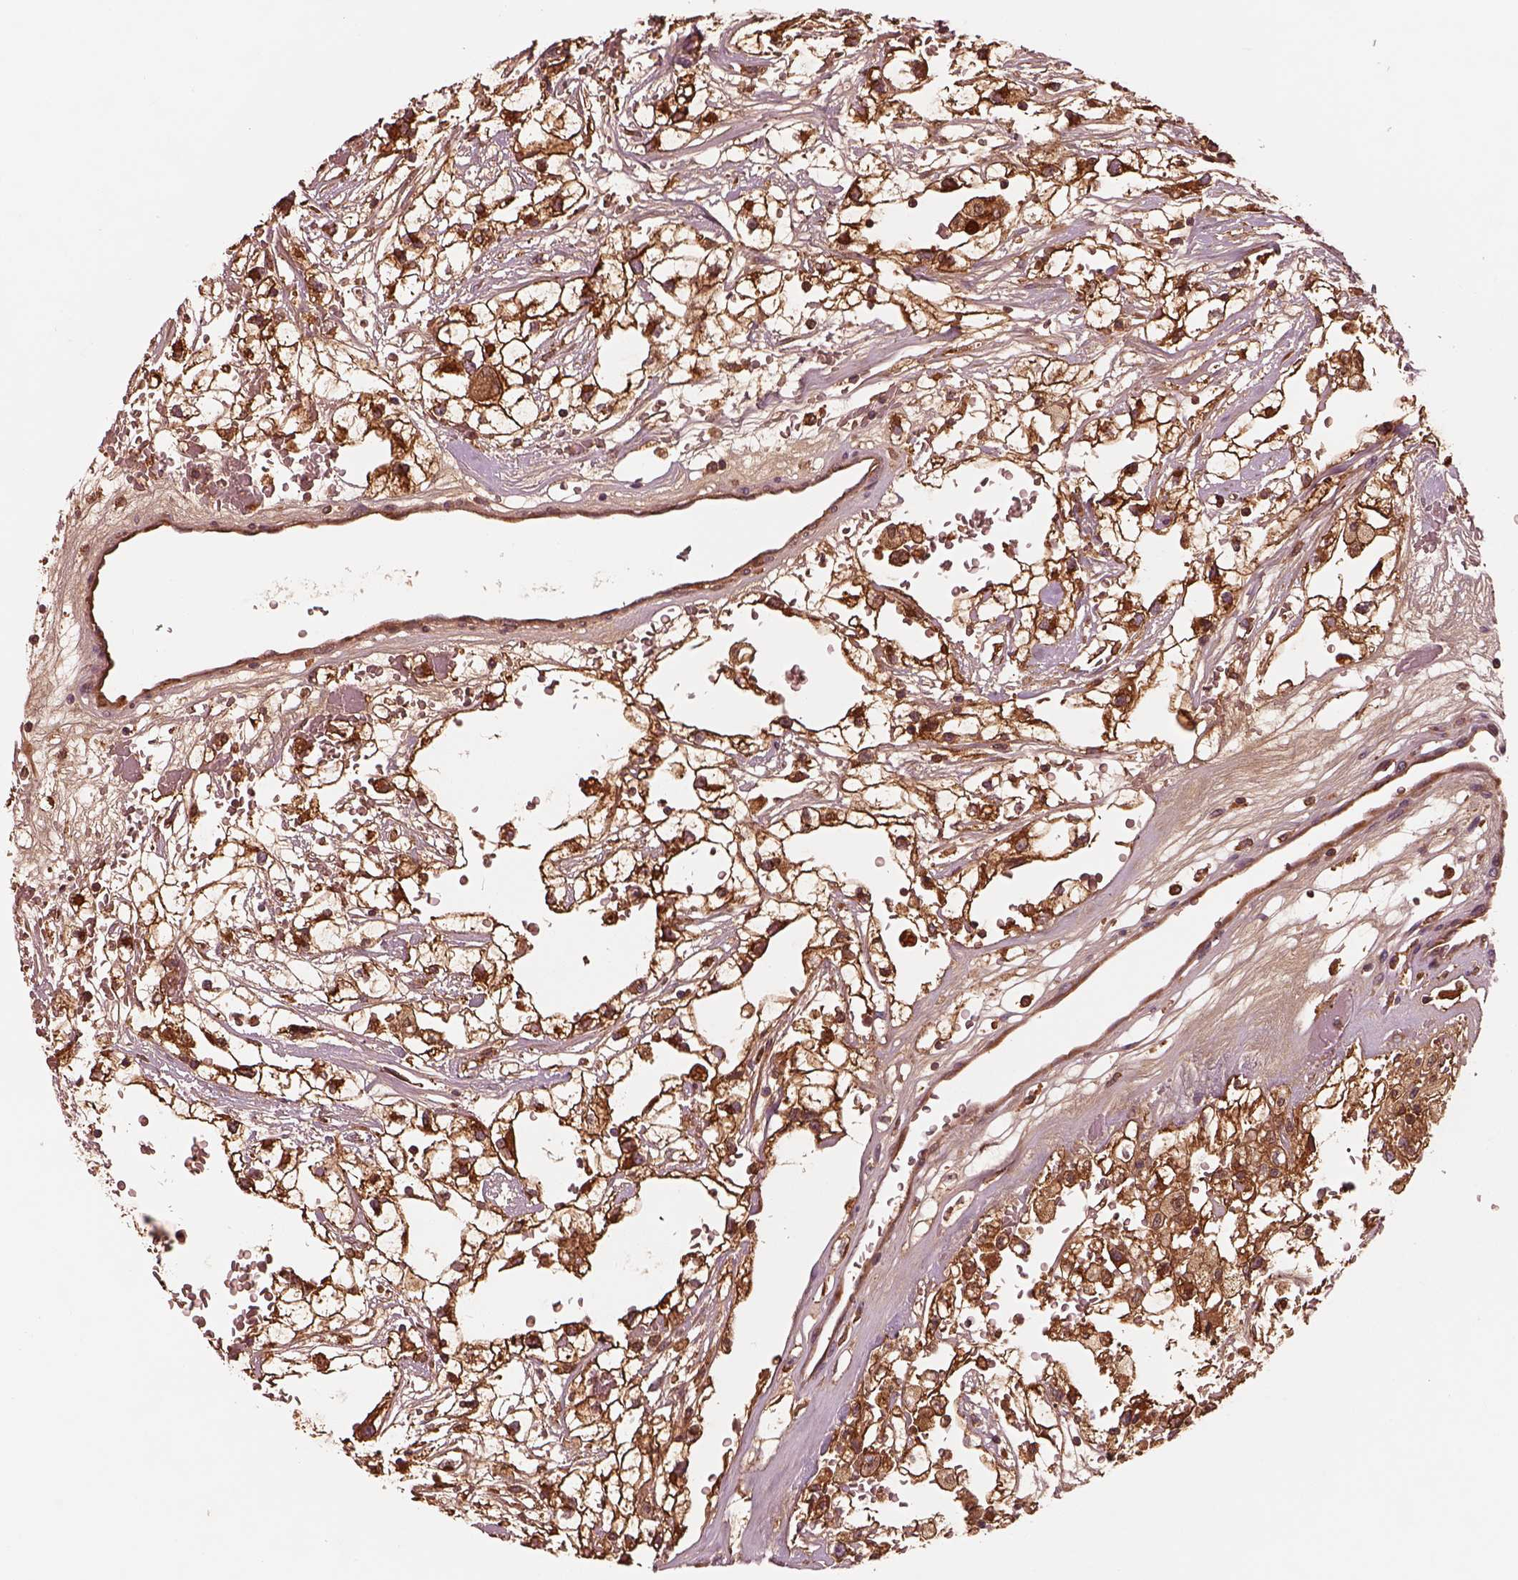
{"staining": {"intensity": "strong", "quantity": ">75%", "location": "cytoplasmic/membranous"}, "tissue": "renal cancer", "cell_type": "Tumor cells", "image_type": "cancer", "snomed": [{"axis": "morphology", "description": "Adenocarcinoma, NOS"}, {"axis": "topography", "description": "Kidney"}], "caption": "High-power microscopy captured an immunohistochemistry (IHC) image of adenocarcinoma (renal), revealing strong cytoplasmic/membranous expression in about >75% of tumor cells.", "gene": "ASCC2", "patient": {"sex": "male", "age": 59}}